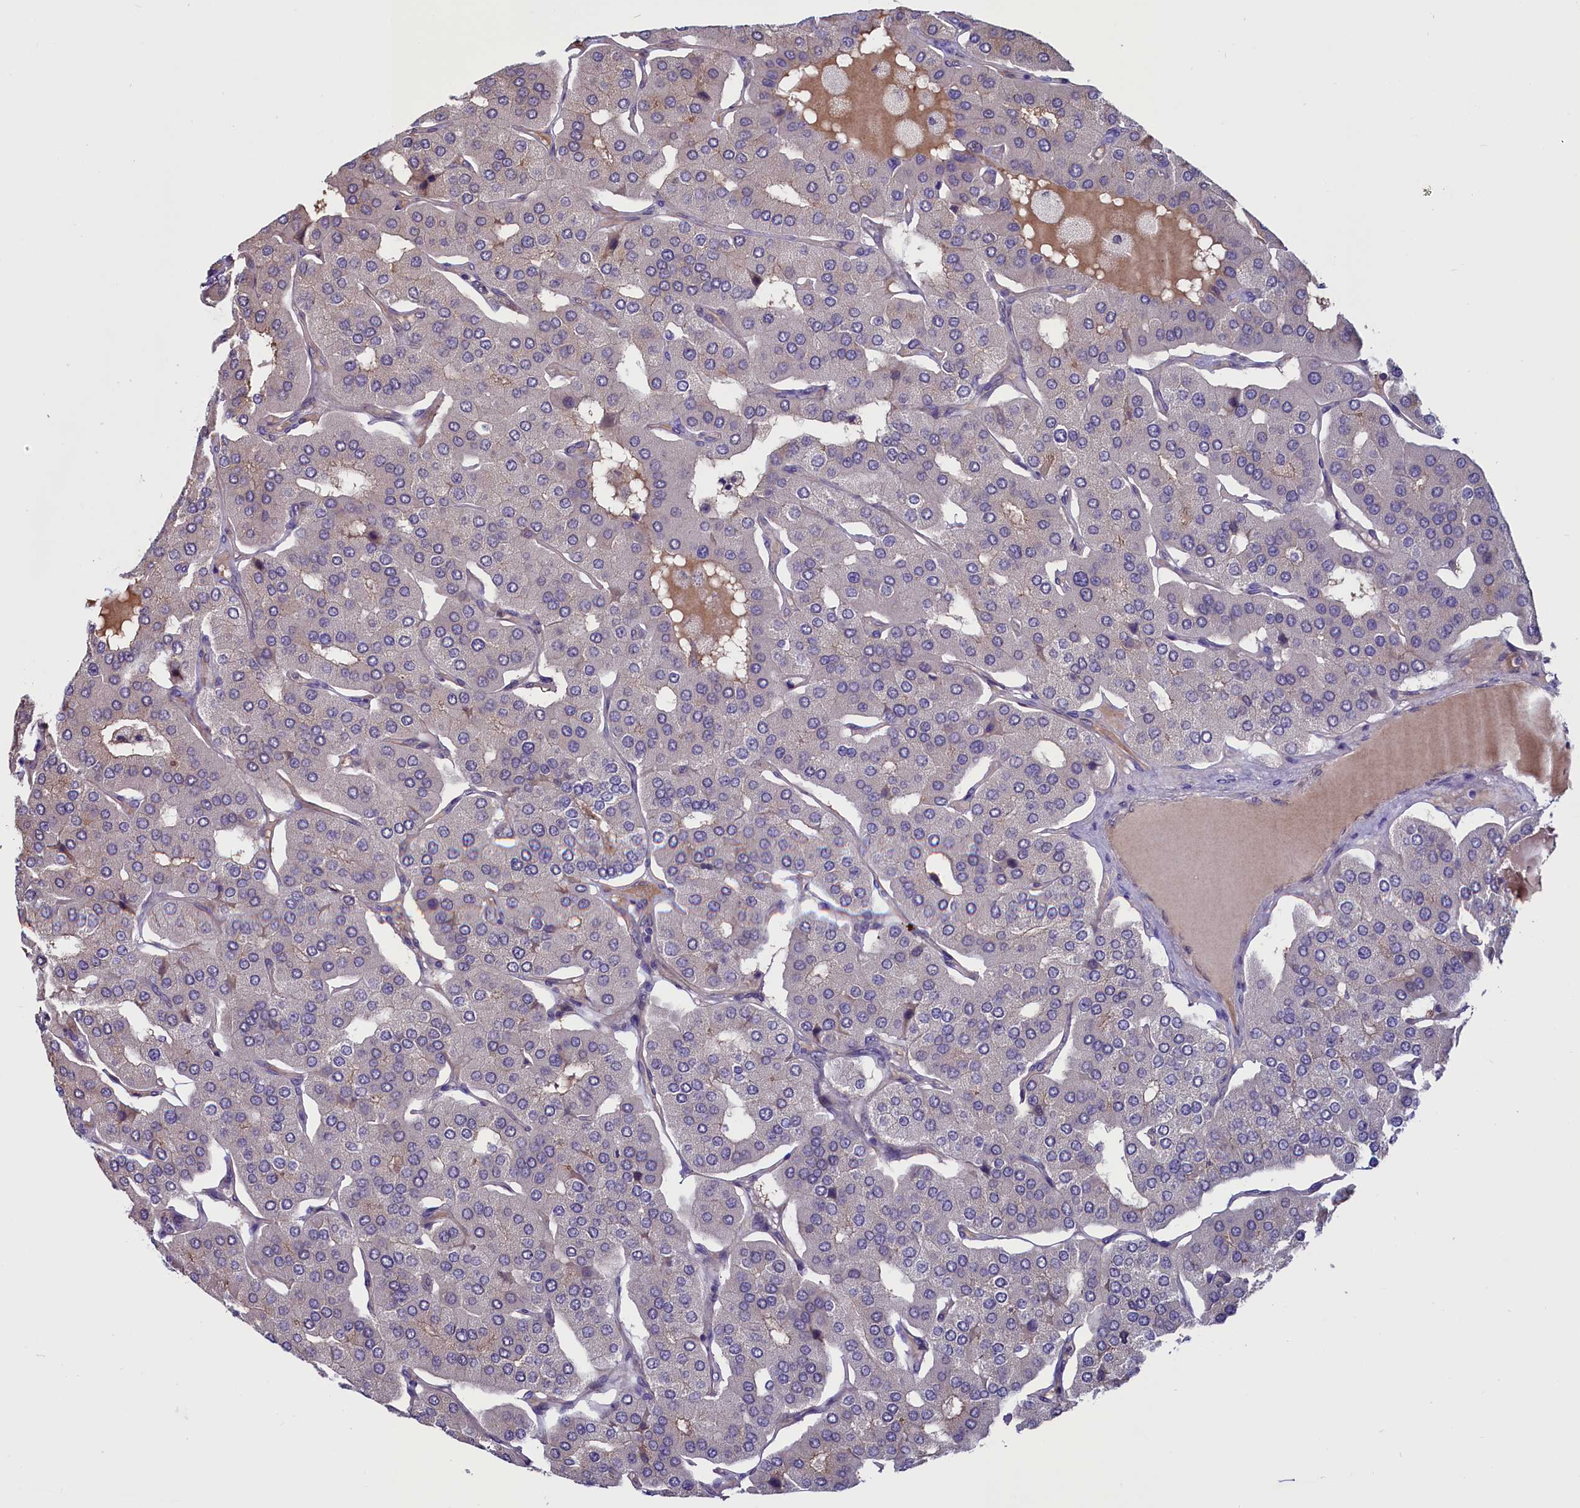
{"staining": {"intensity": "negative", "quantity": "none", "location": "none"}, "tissue": "parathyroid gland", "cell_type": "Glandular cells", "image_type": "normal", "snomed": [{"axis": "morphology", "description": "Normal tissue, NOS"}, {"axis": "morphology", "description": "Adenoma, NOS"}, {"axis": "topography", "description": "Parathyroid gland"}], "caption": "Glandular cells are negative for brown protein staining in unremarkable parathyroid gland. (DAB (3,3'-diaminobenzidine) immunohistochemistry (IHC), high magnification).", "gene": "PDILT", "patient": {"sex": "female", "age": 86}}